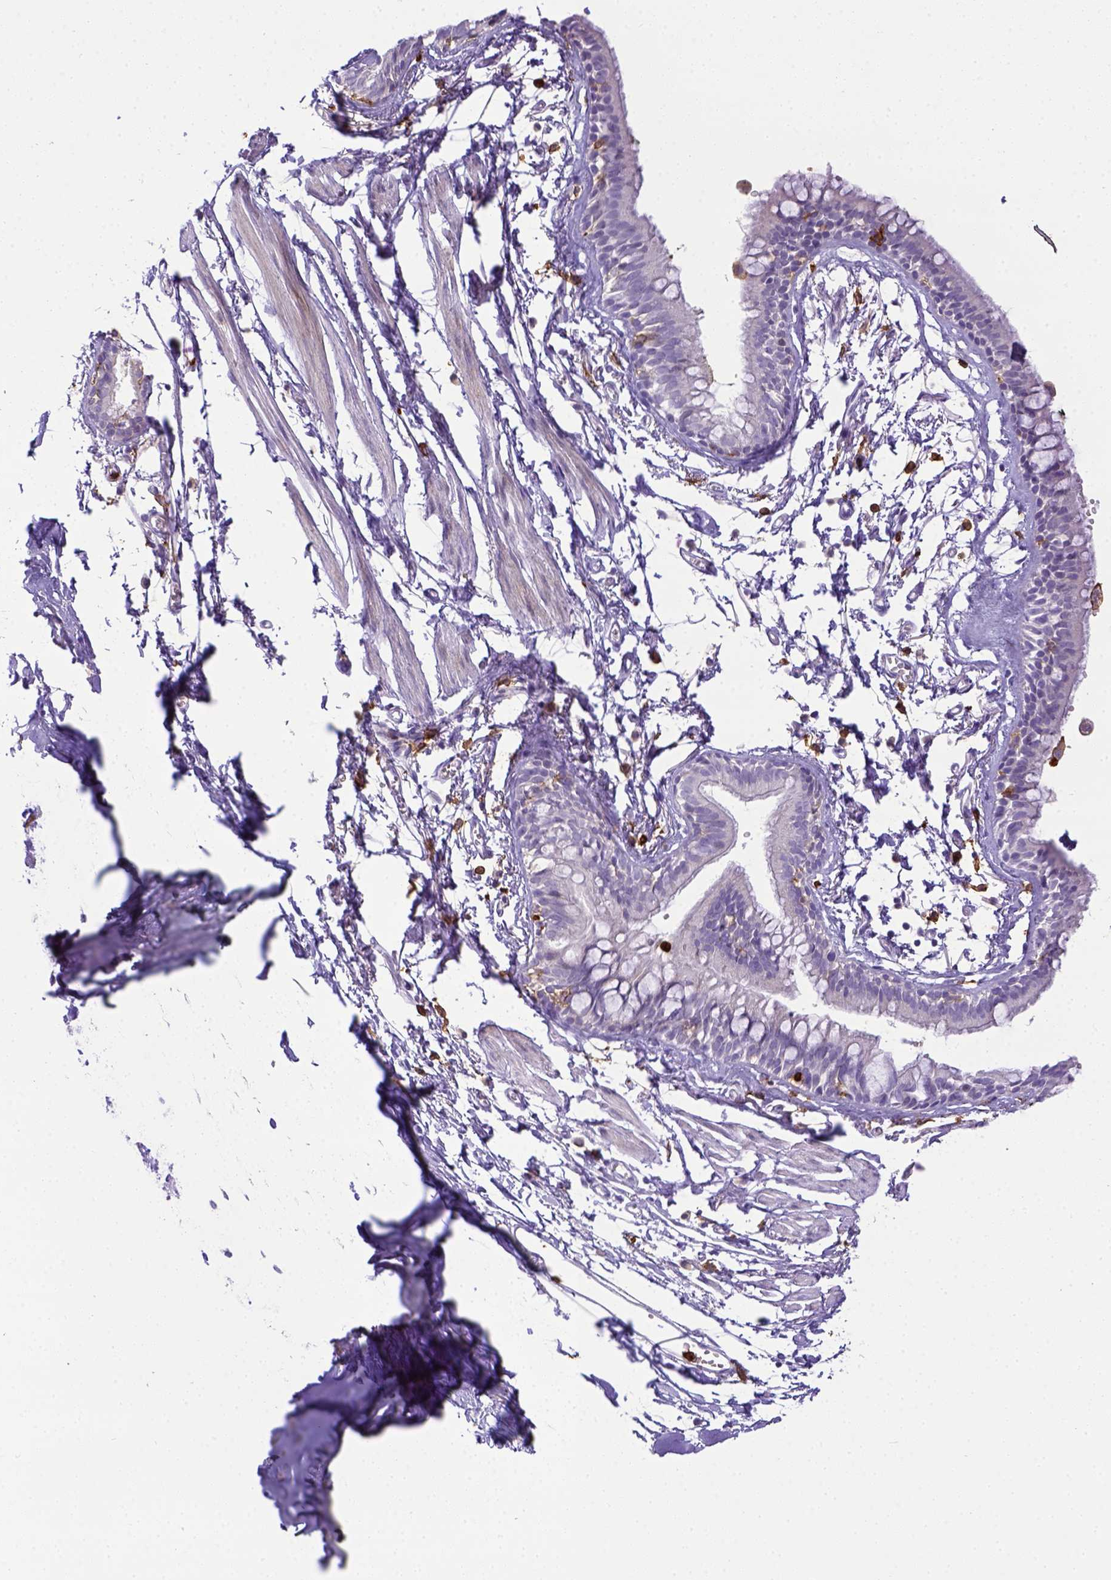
{"staining": {"intensity": "negative", "quantity": "none", "location": "none"}, "tissue": "bronchus", "cell_type": "Respiratory epithelial cells", "image_type": "normal", "snomed": [{"axis": "morphology", "description": "Normal tissue, NOS"}, {"axis": "topography", "description": "Cartilage tissue"}, {"axis": "topography", "description": "Bronchus"}], "caption": "This is a histopathology image of immunohistochemistry staining of normal bronchus, which shows no expression in respiratory epithelial cells.", "gene": "ITGAM", "patient": {"sex": "female", "age": 59}}